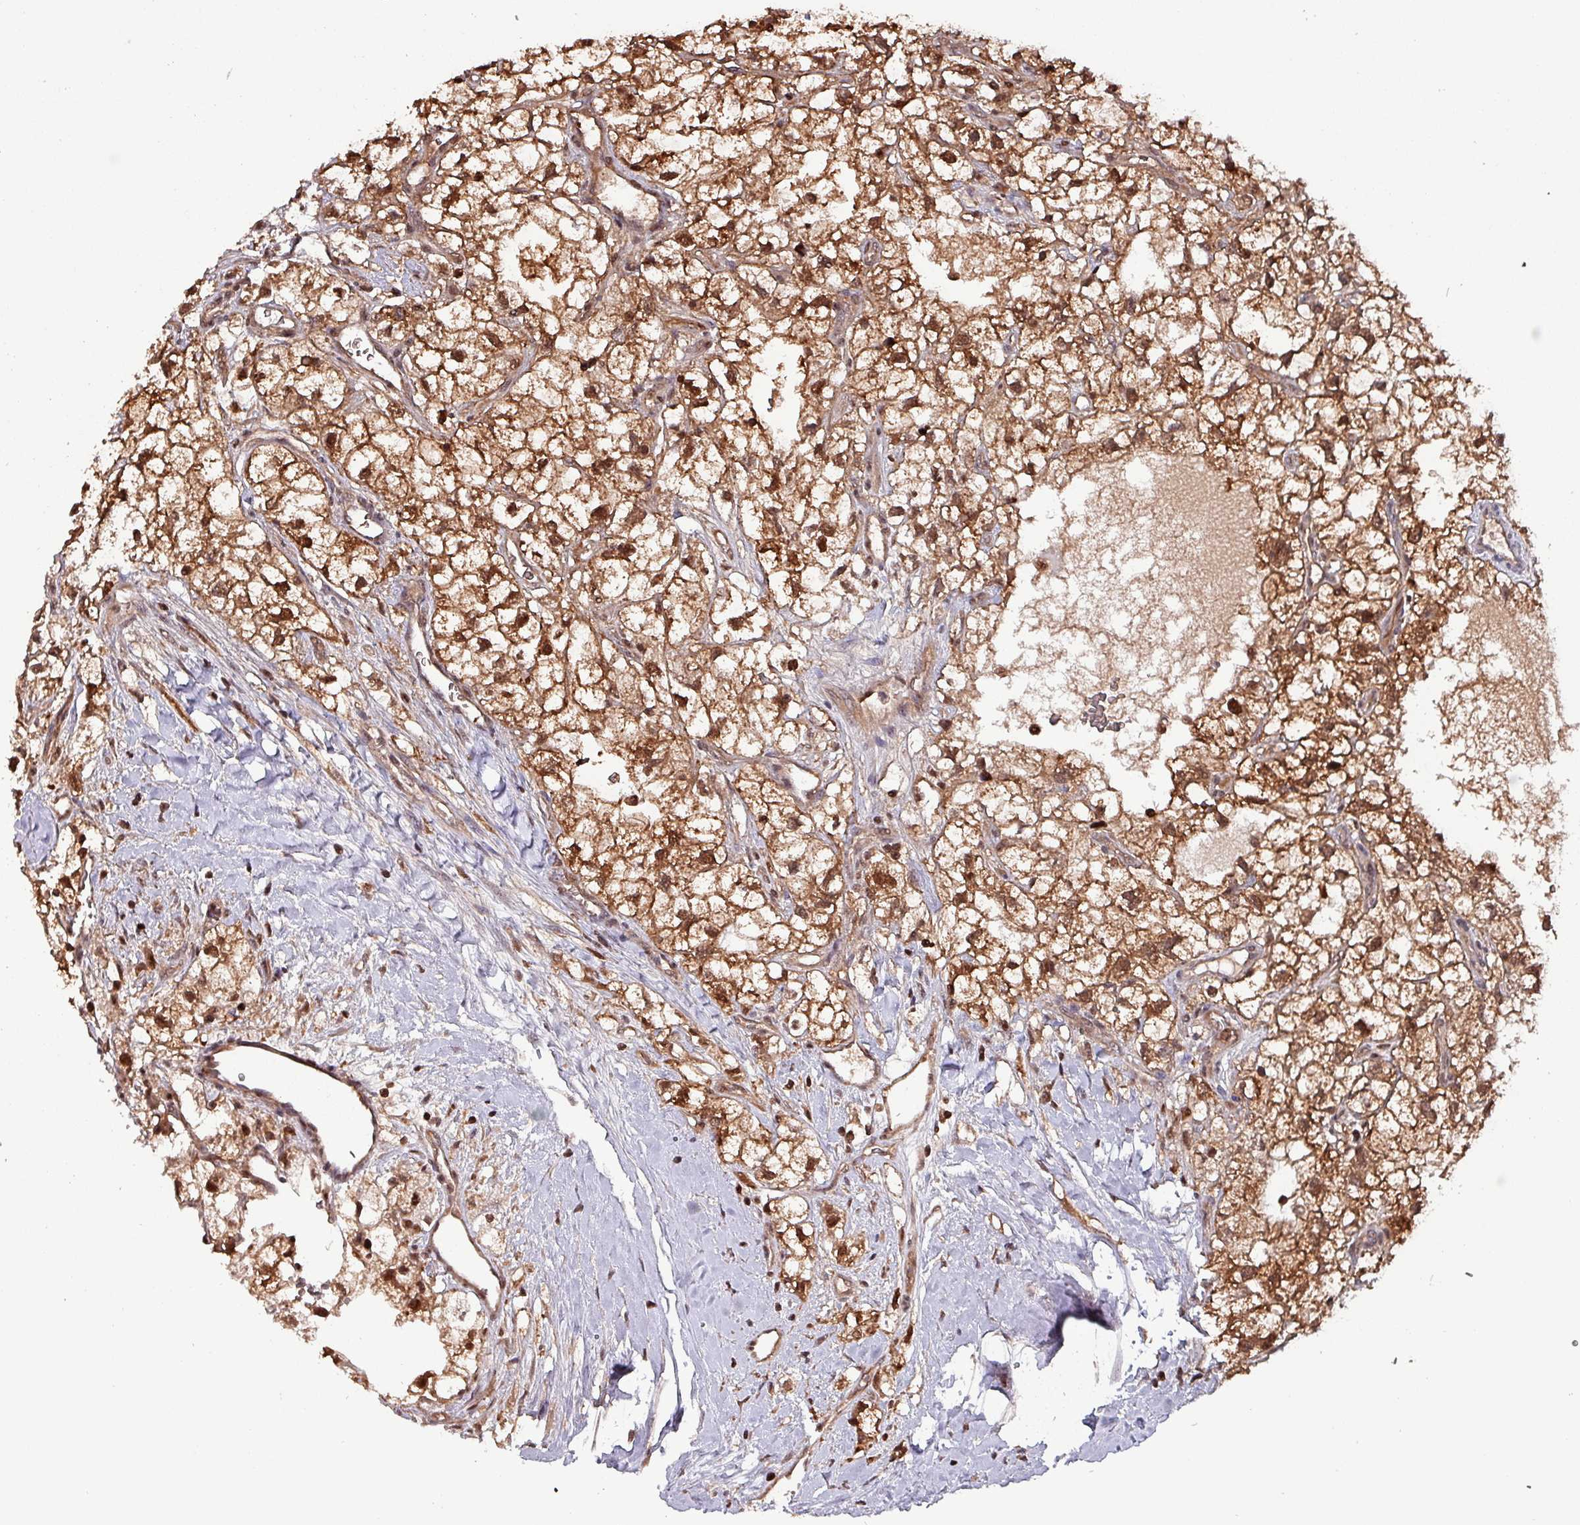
{"staining": {"intensity": "strong", "quantity": ">75%", "location": "cytoplasmic/membranous,nuclear"}, "tissue": "renal cancer", "cell_type": "Tumor cells", "image_type": "cancer", "snomed": [{"axis": "morphology", "description": "Adenocarcinoma, NOS"}, {"axis": "topography", "description": "Kidney"}], "caption": "An immunohistochemistry photomicrograph of neoplastic tissue is shown. Protein staining in brown highlights strong cytoplasmic/membranous and nuclear positivity in renal cancer (adenocarcinoma) within tumor cells.", "gene": "PSMB8", "patient": {"sex": "male", "age": 59}}